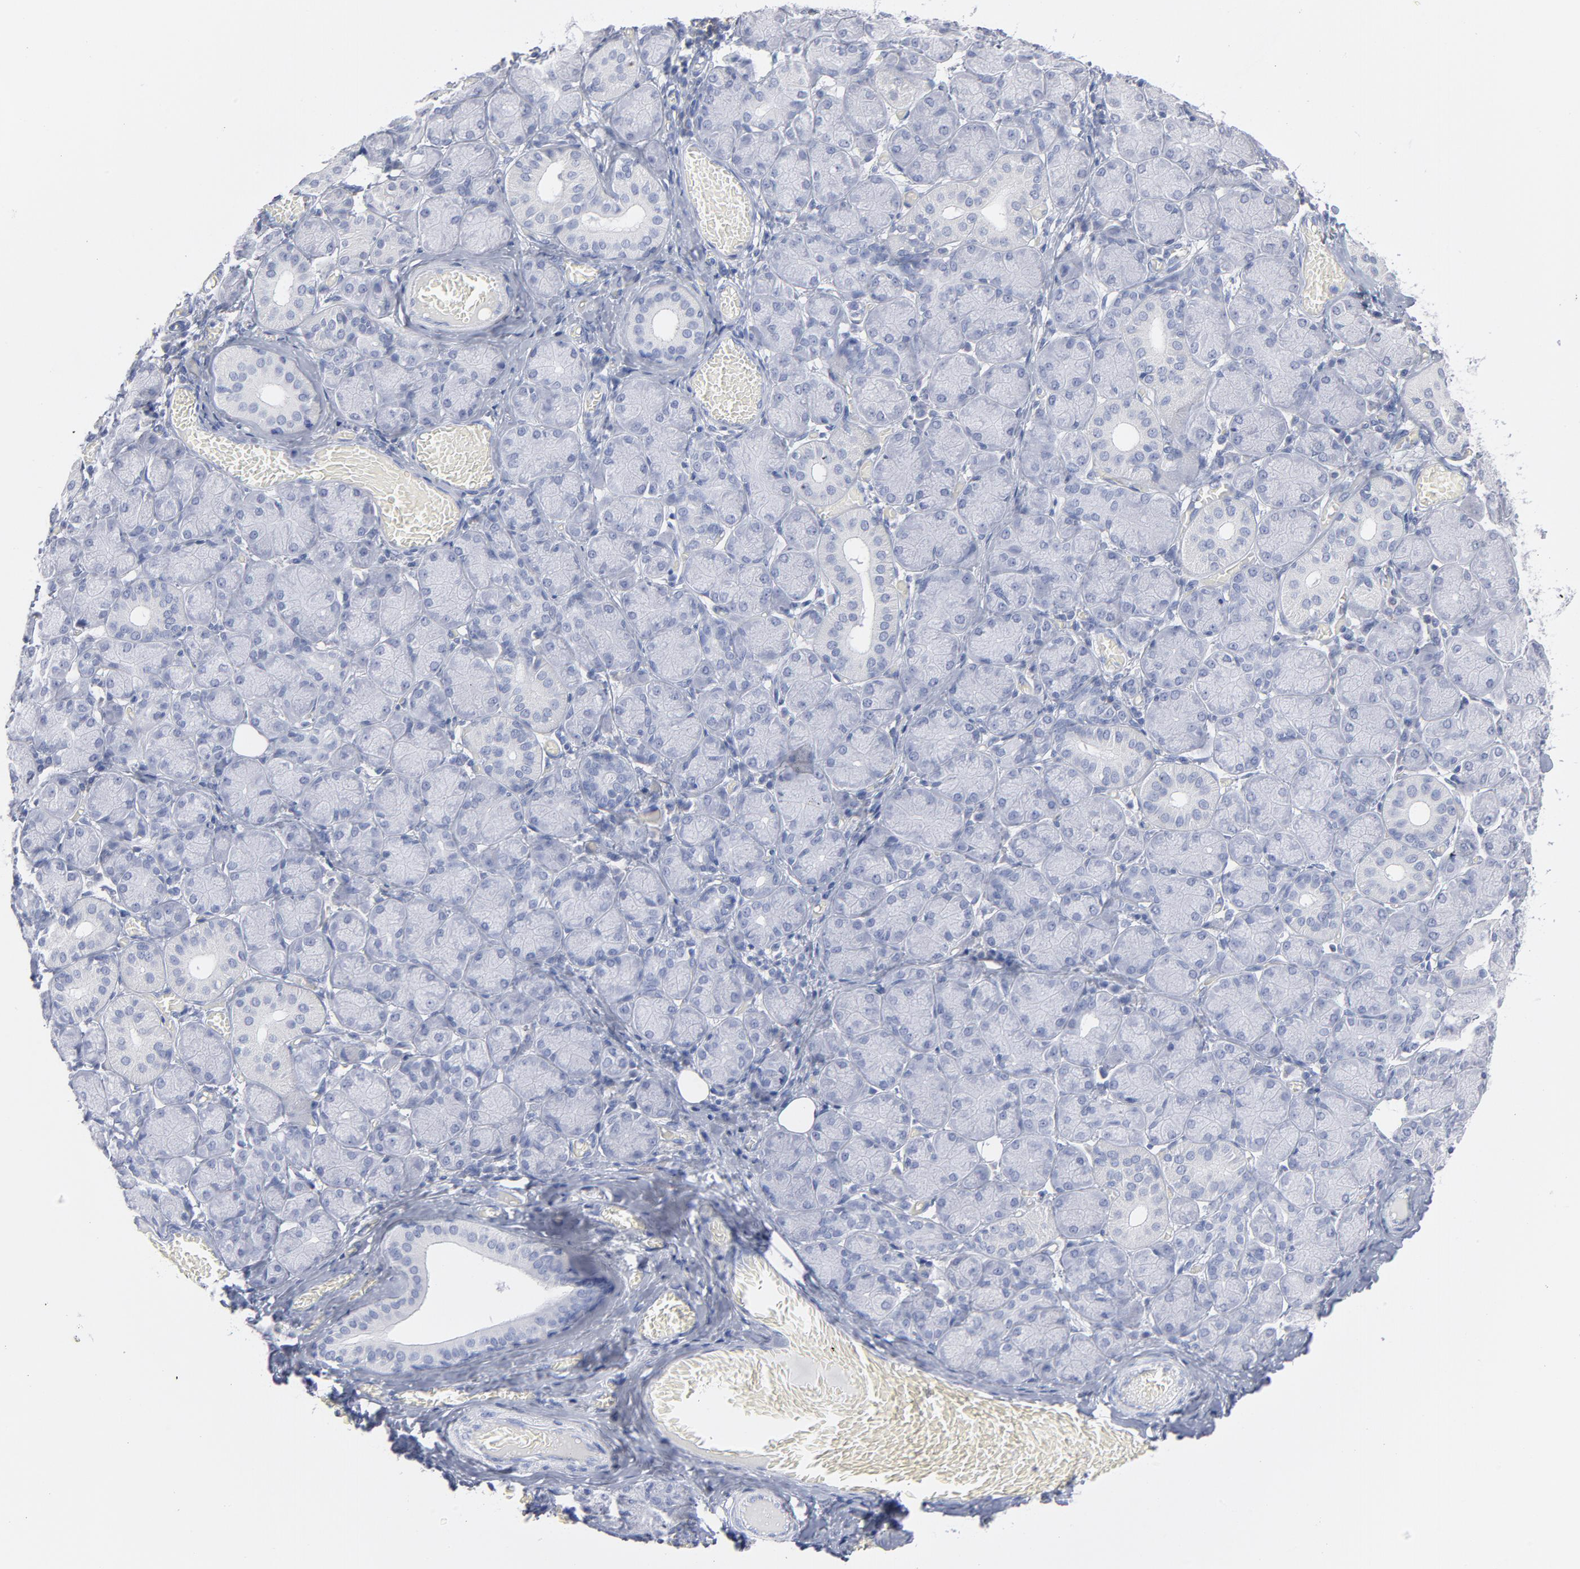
{"staining": {"intensity": "negative", "quantity": "none", "location": "none"}, "tissue": "salivary gland", "cell_type": "Glandular cells", "image_type": "normal", "snomed": [{"axis": "morphology", "description": "Normal tissue, NOS"}, {"axis": "topography", "description": "Salivary gland"}], "caption": "Protein analysis of unremarkable salivary gland exhibits no significant positivity in glandular cells.", "gene": "P2RY8", "patient": {"sex": "female", "age": 24}}